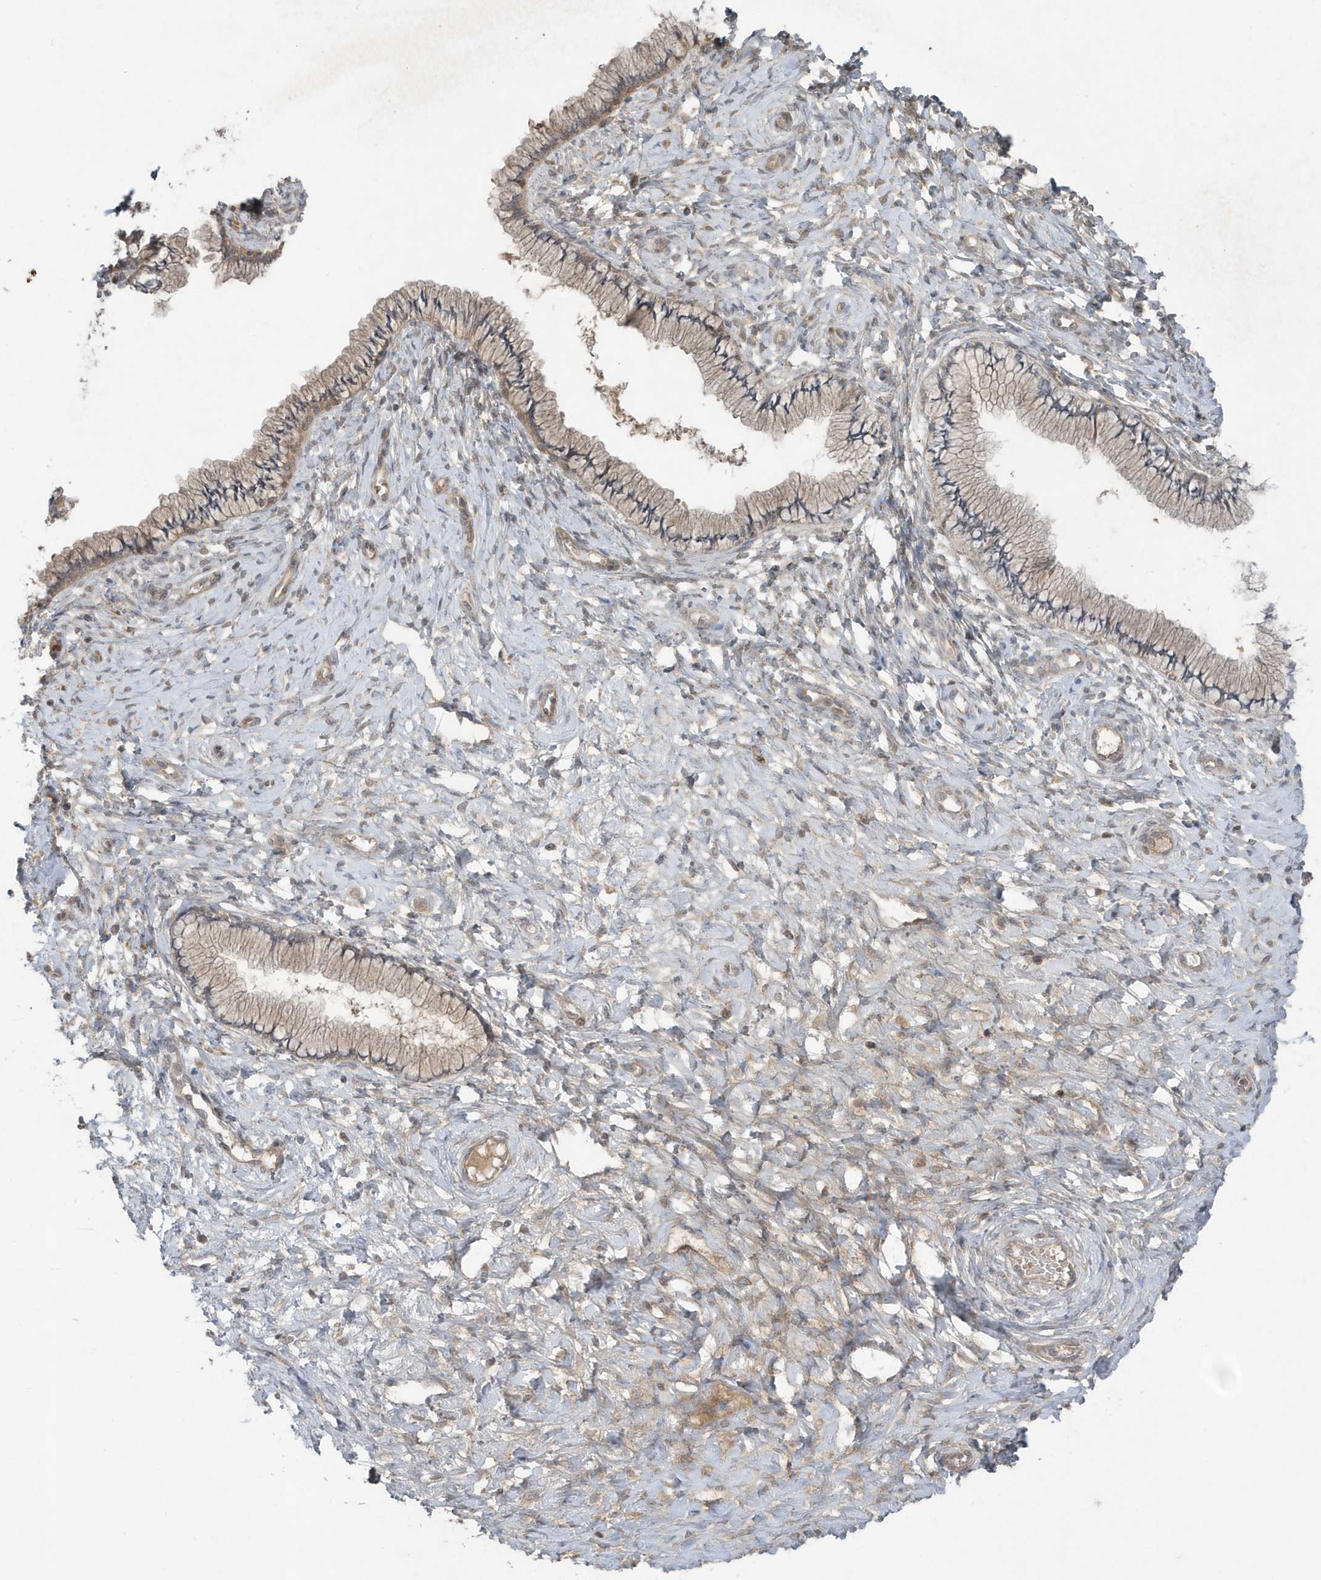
{"staining": {"intensity": "weak", "quantity": "25%-75%", "location": "cytoplasmic/membranous"}, "tissue": "cervix", "cell_type": "Glandular cells", "image_type": "normal", "snomed": [{"axis": "morphology", "description": "Normal tissue, NOS"}, {"axis": "topography", "description": "Cervix"}], "caption": "IHC micrograph of normal cervix: human cervix stained using immunohistochemistry shows low levels of weak protein expression localized specifically in the cytoplasmic/membranous of glandular cells, appearing as a cytoplasmic/membranous brown color.", "gene": "C1RL", "patient": {"sex": "female", "age": 36}}